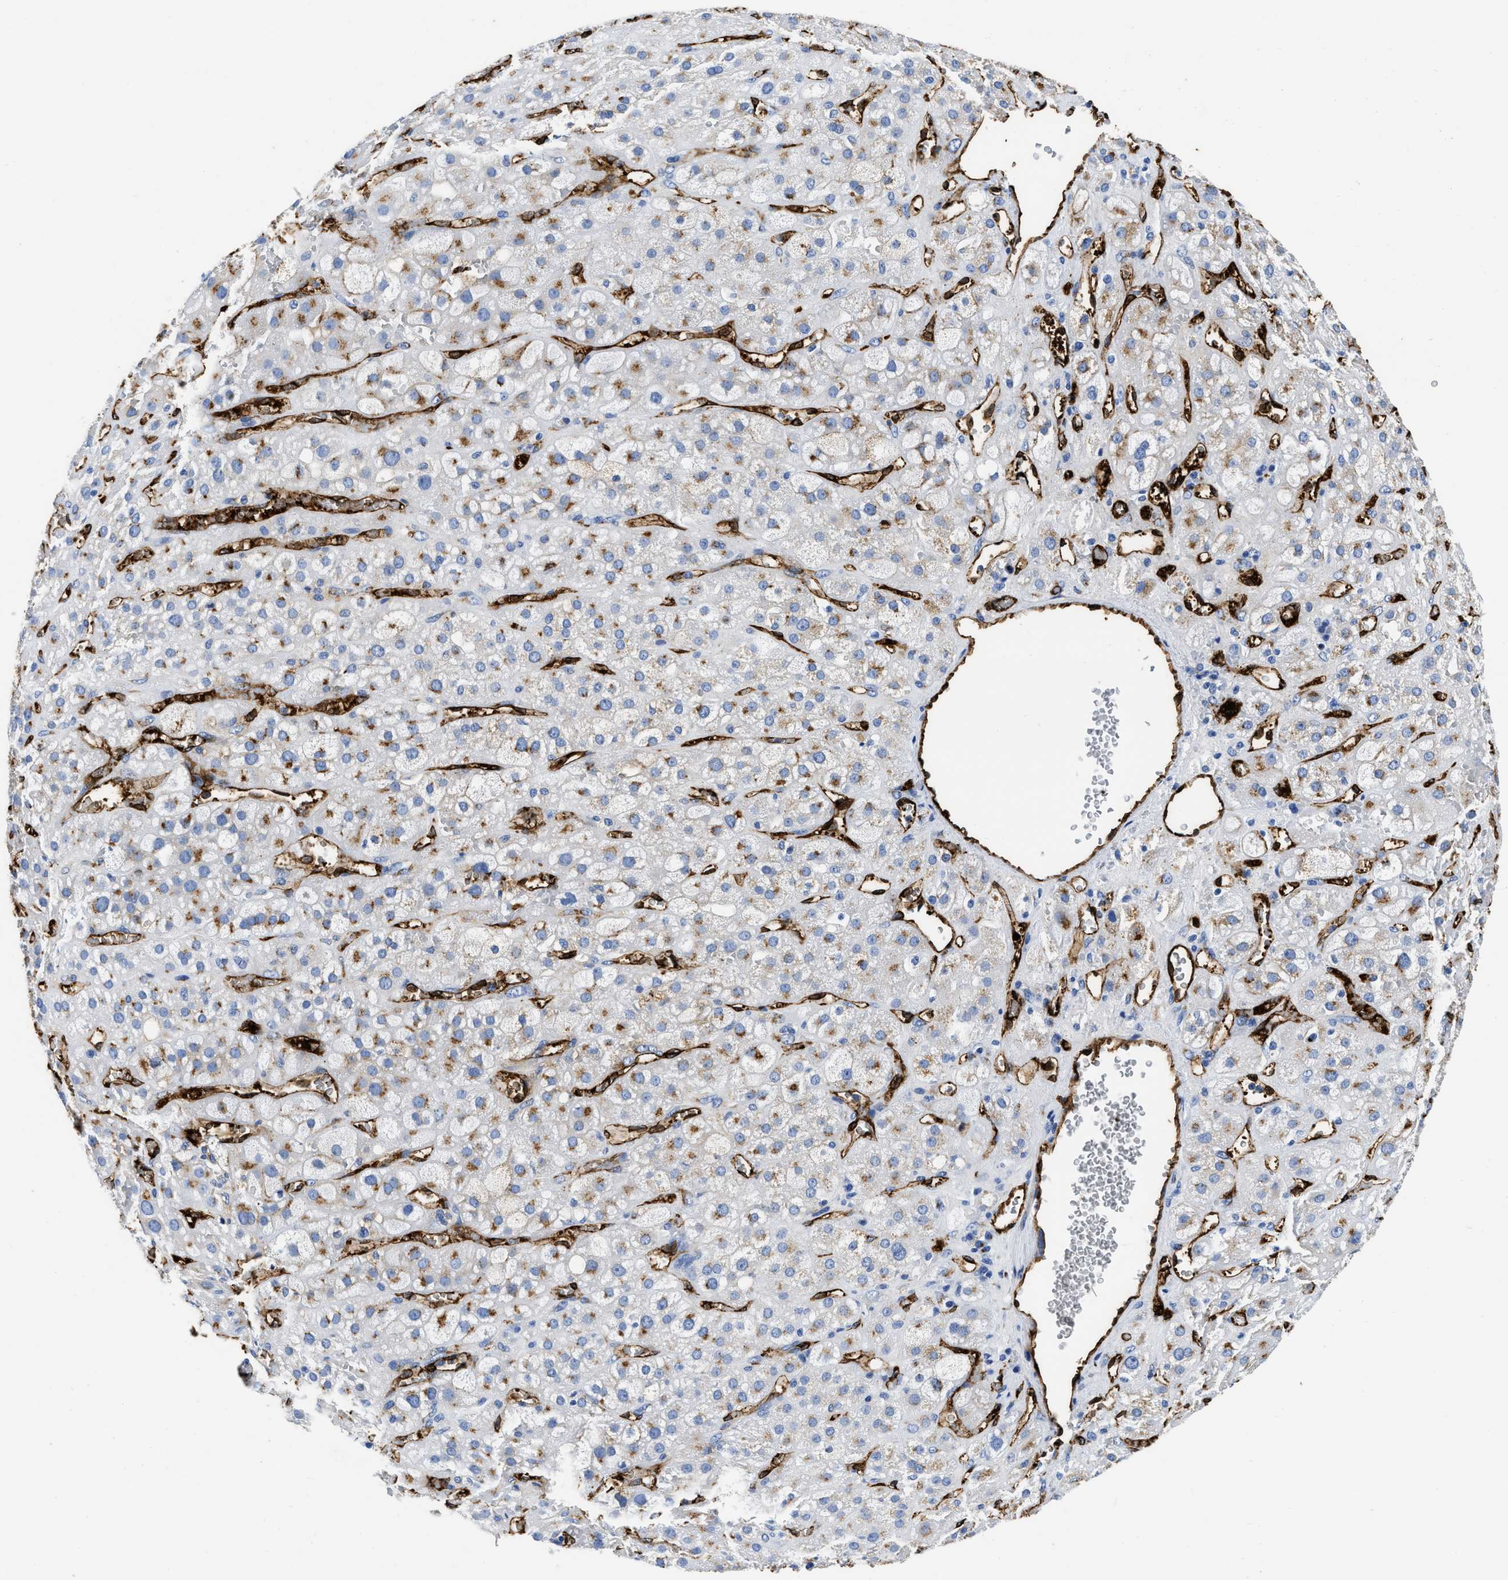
{"staining": {"intensity": "weak", "quantity": "<25%", "location": "cytoplasmic/membranous"}, "tissue": "adrenal gland", "cell_type": "Glandular cells", "image_type": "normal", "snomed": [{"axis": "morphology", "description": "Normal tissue, NOS"}, {"axis": "topography", "description": "Adrenal gland"}], "caption": "This is an immunohistochemistry image of normal human adrenal gland. There is no expression in glandular cells.", "gene": "TVP23B", "patient": {"sex": "female", "age": 47}}